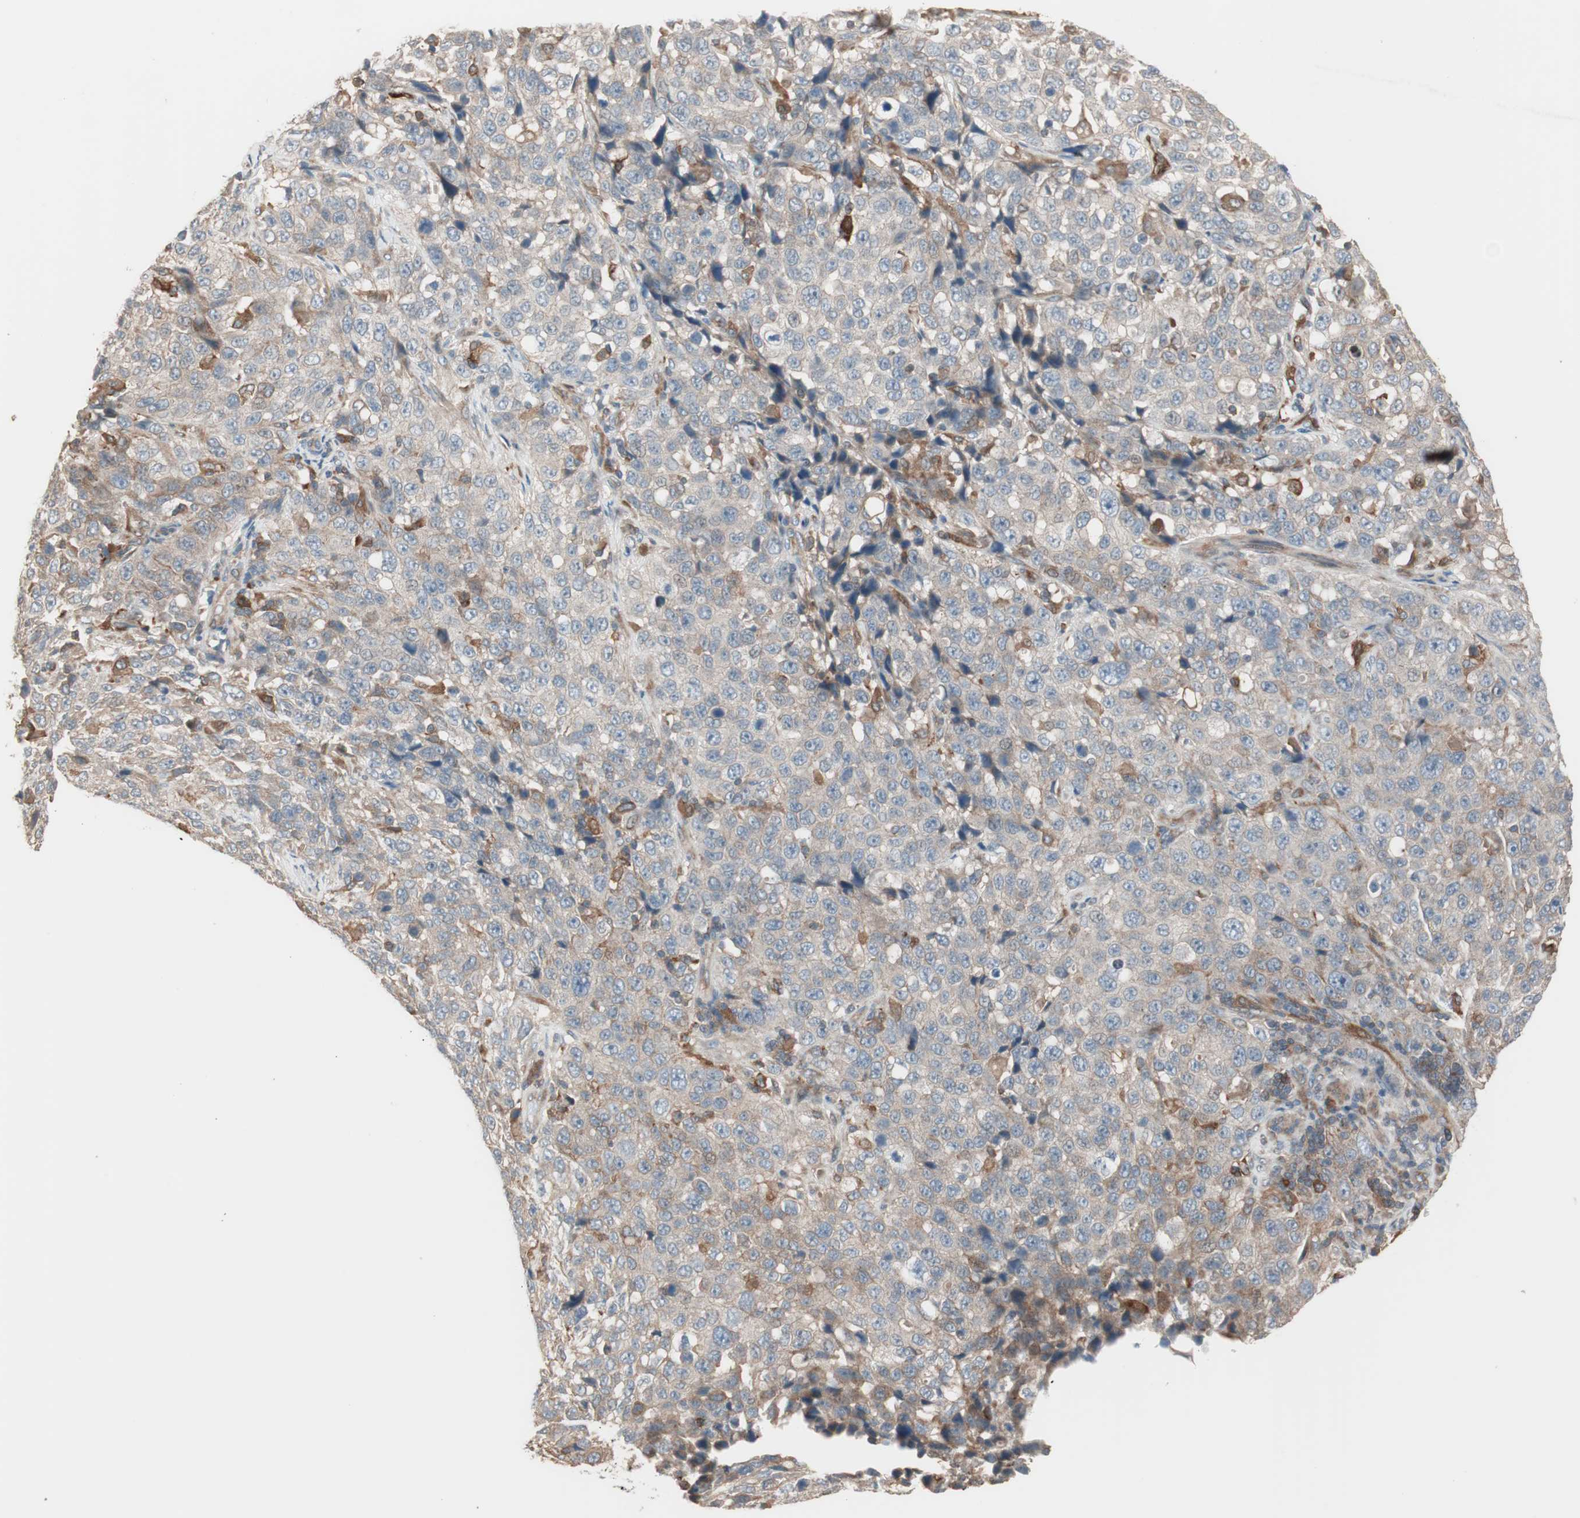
{"staining": {"intensity": "weak", "quantity": ">75%", "location": "cytoplasmic/membranous"}, "tissue": "stomach cancer", "cell_type": "Tumor cells", "image_type": "cancer", "snomed": [{"axis": "morphology", "description": "Normal tissue, NOS"}, {"axis": "morphology", "description": "Adenocarcinoma, NOS"}, {"axis": "topography", "description": "Stomach"}], "caption": "Immunohistochemical staining of human adenocarcinoma (stomach) shows low levels of weak cytoplasmic/membranous protein staining in about >75% of tumor cells.", "gene": "STAB1", "patient": {"sex": "male", "age": 48}}